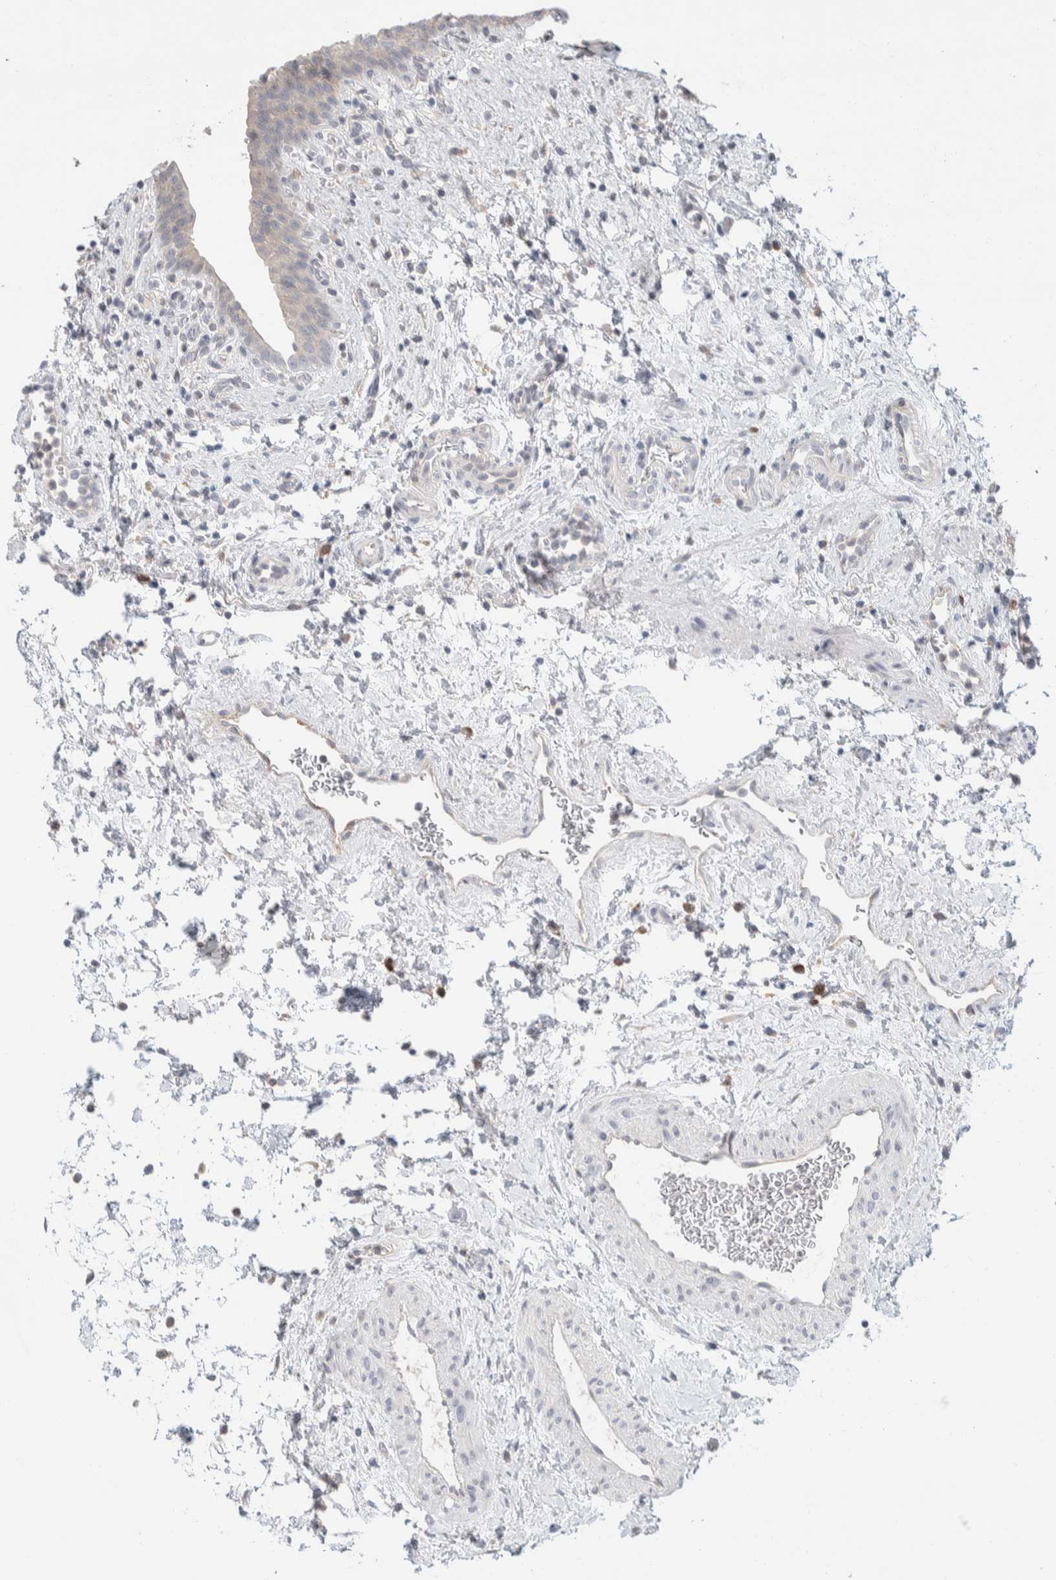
{"staining": {"intensity": "negative", "quantity": "none", "location": "none"}, "tissue": "urinary bladder", "cell_type": "Urothelial cells", "image_type": "normal", "snomed": [{"axis": "morphology", "description": "Normal tissue, NOS"}, {"axis": "topography", "description": "Urinary bladder"}], "caption": "Human urinary bladder stained for a protein using IHC demonstrates no expression in urothelial cells.", "gene": "RUSF1", "patient": {"sex": "male", "age": 37}}